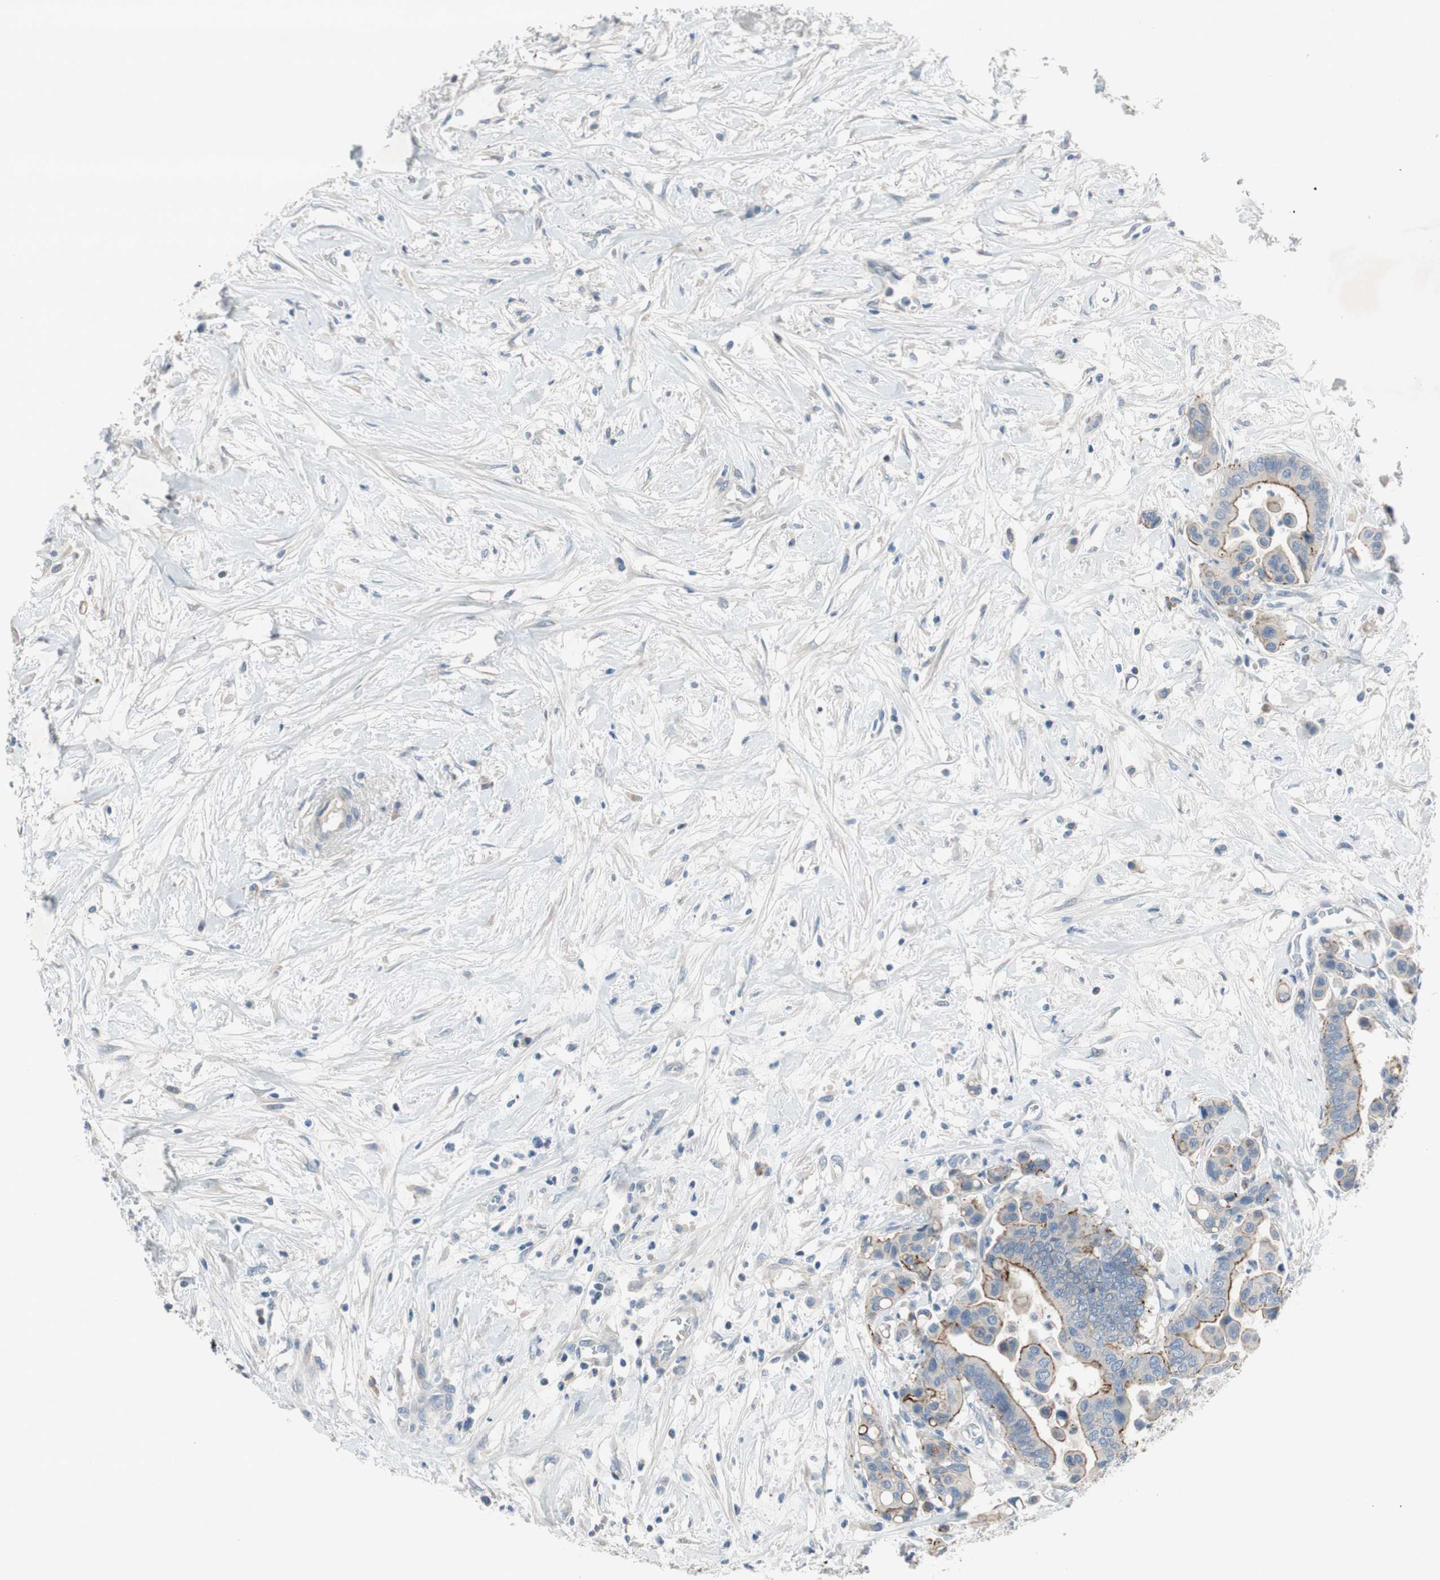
{"staining": {"intensity": "moderate", "quantity": ">75%", "location": "cytoplasmic/membranous"}, "tissue": "colorectal cancer", "cell_type": "Tumor cells", "image_type": "cancer", "snomed": [{"axis": "morphology", "description": "Normal tissue, NOS"}, {"axis": "morphology", "description": "Adenocarcinoma, NOS"}, {"axis": "topography", "description": "Colon"}], "caption": "A brown stain labels moderate cytoplasmic/membranous positivity of a protein in human colorectal cancer tumor cells. (DAB IHC, brown staining for protein, blue staining for nuclei).", "gene": "PRRG4", "patient": {"sex": "male", "age": 82}}